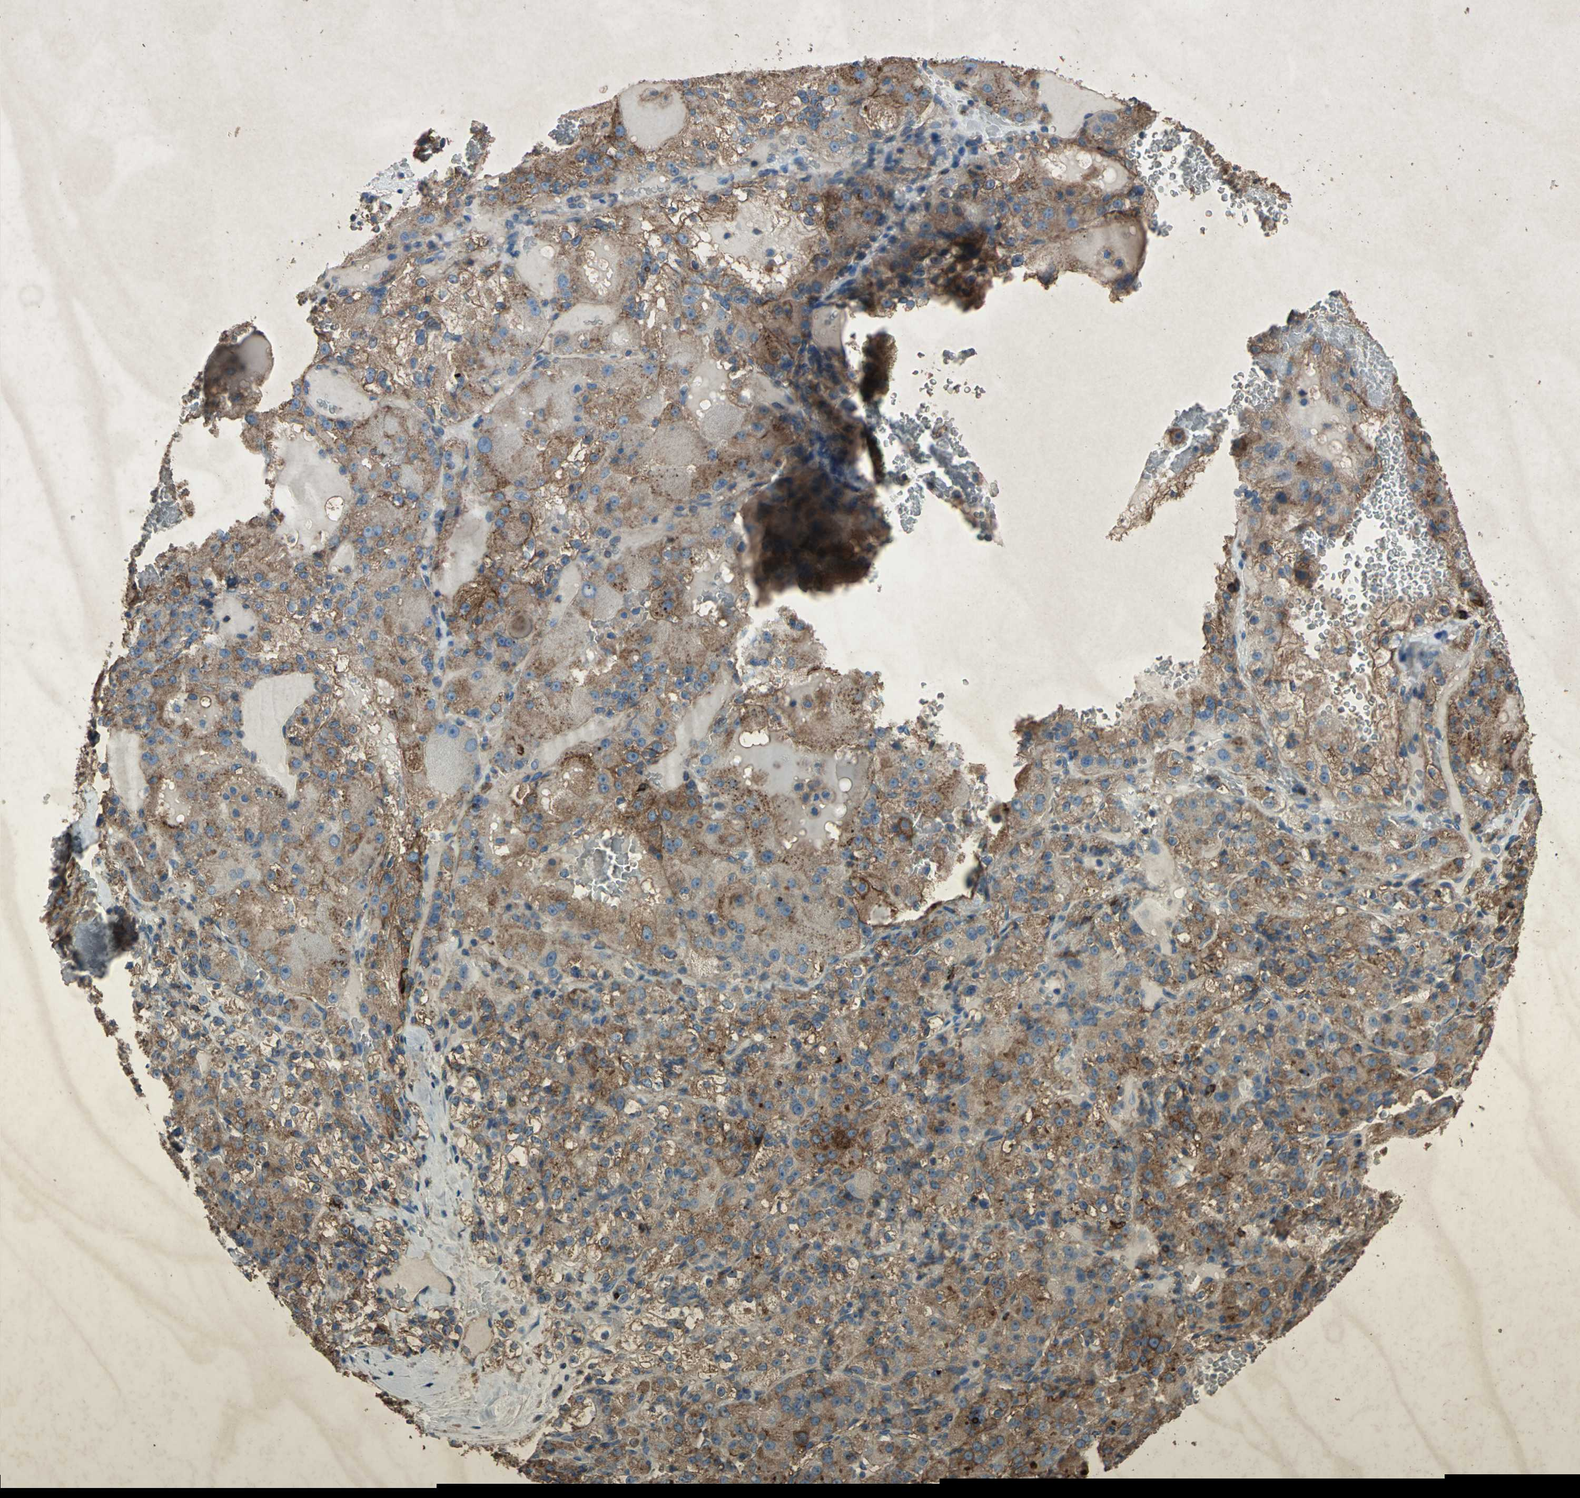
{"staining": {"intensity": "moderate", "quantity": ">75%", "location": "cytoplasmic/membranous"}, "tissue": "renal cancer", "cell_type": "Tumor cells", "image_type": "cancer", "snomed": [{"axis": "morphology", "description": "Normal tissue, NOS"}, {"axis": "morphology", "description": "Adenocarcinoma, NOS"}, {"axis": "topography", "description": "Kidney"}], "caption": "Tumor cells reveal medium levels of moderate cytoplasmic/membranous expression in approximately >75% of cells in human adenocarcinoma (renal). (DAB = brown stain, brightfield microscopy at high magnification).", "gene": "CCR6", "patient": {"sex": "male", "age": 61}}